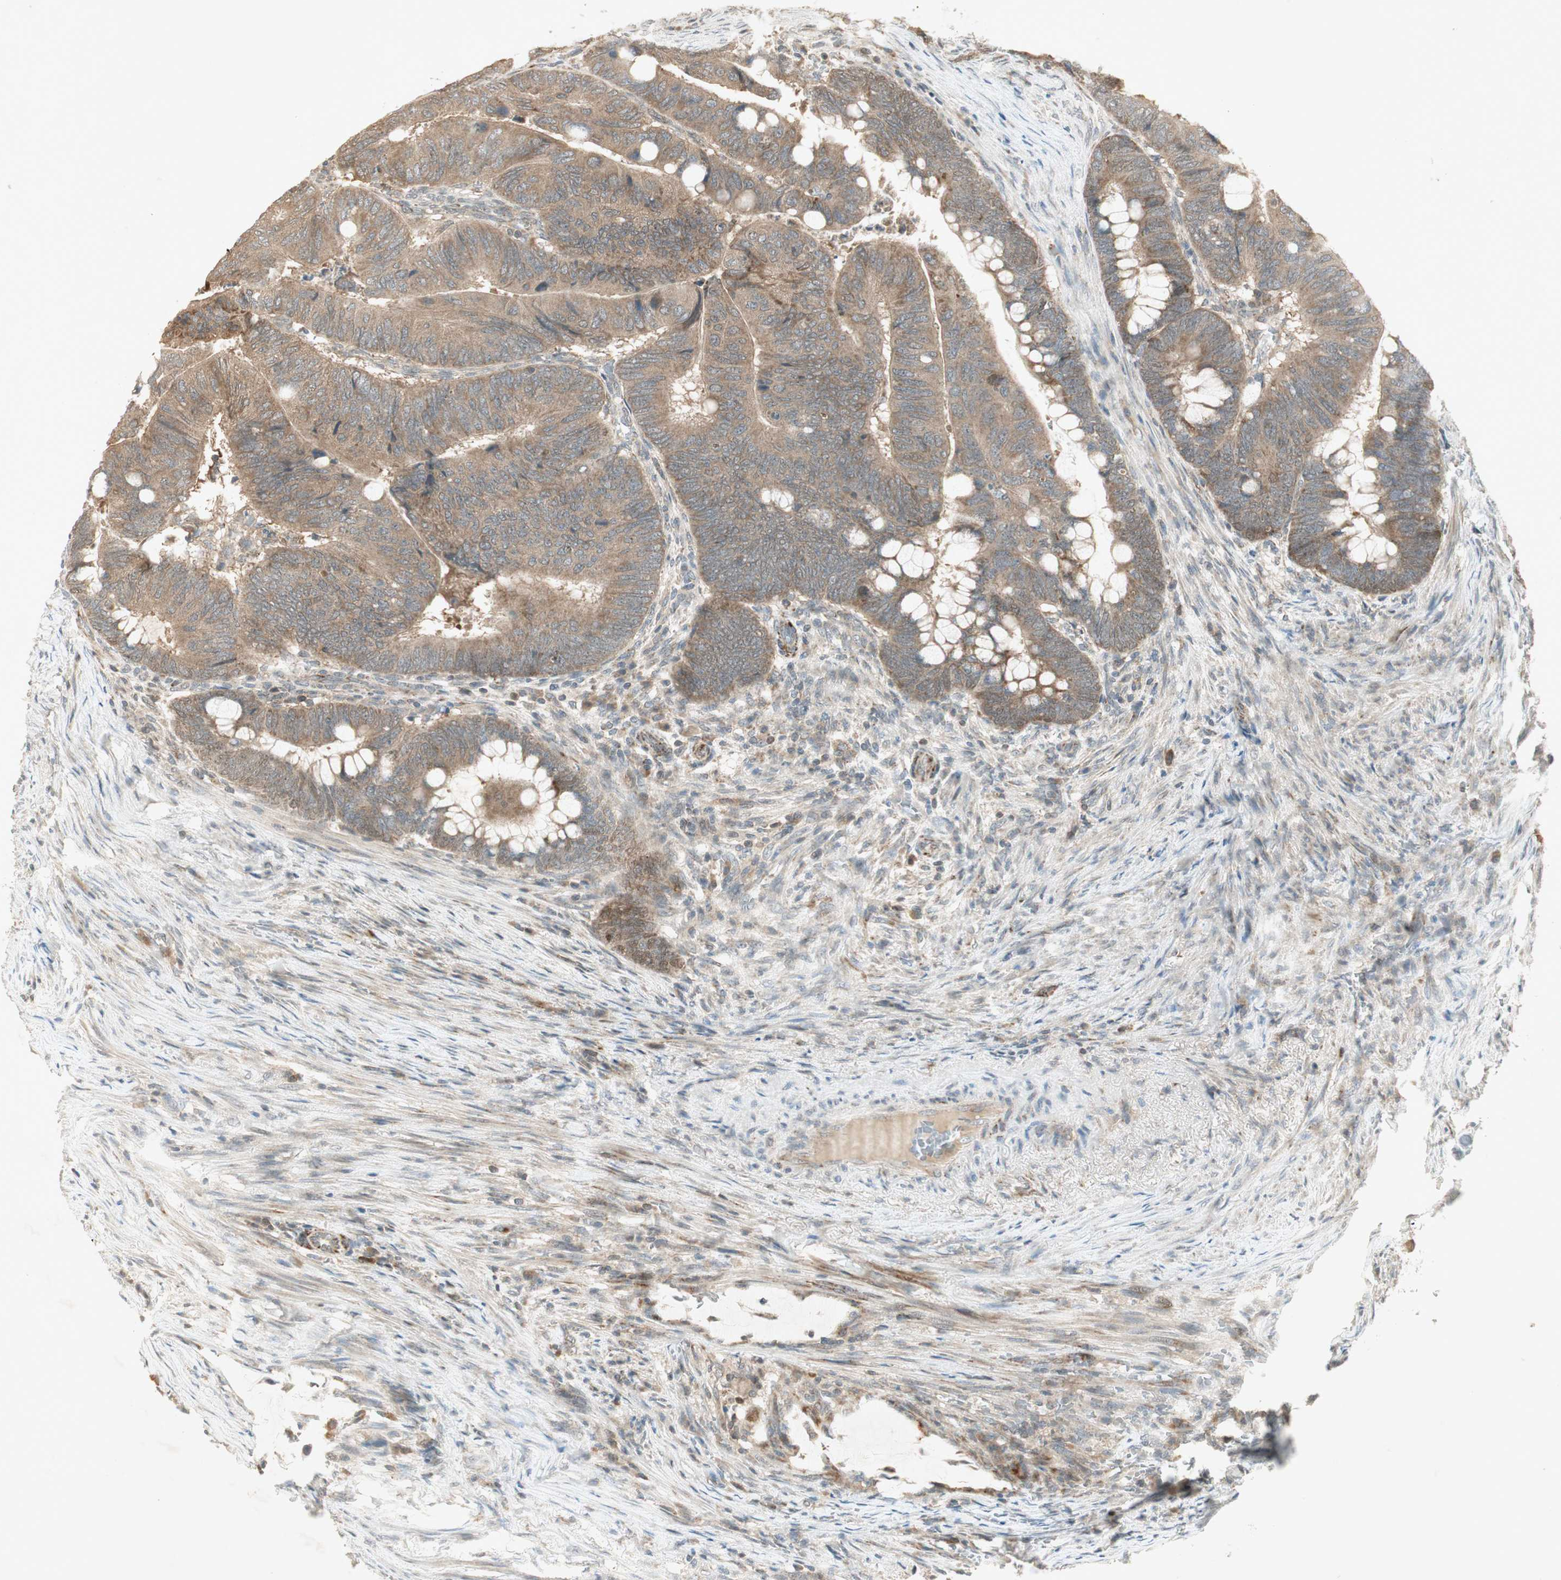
{"staining": {"intensity": "moderate", "quantity": ">75%", "location": "cytoplasmic/membranous"}, "tissue": "colorectal cancer", "cell_type": "Tumor cells", "image_type": "cancer", "snomed": [{"axis": "morphology", "description": "Normal tissue, NOS"}, {"axis": "morphology", "description": "Adenocarcinoma, NOS"}, {"axis": "topography", "description": "Rectum"}, {"axis": "topography", "description": "Peripheral nerve tissue"}], "caption": "Immunohistochemical staining of colorectal cancer (adenocarcinoma) demonstrates medium levels of moderate cytoplasmic/membranous staining in about >75% of tumor cells.", "gene": "USP2", "patient": {"sex": "male", "age": 92}}